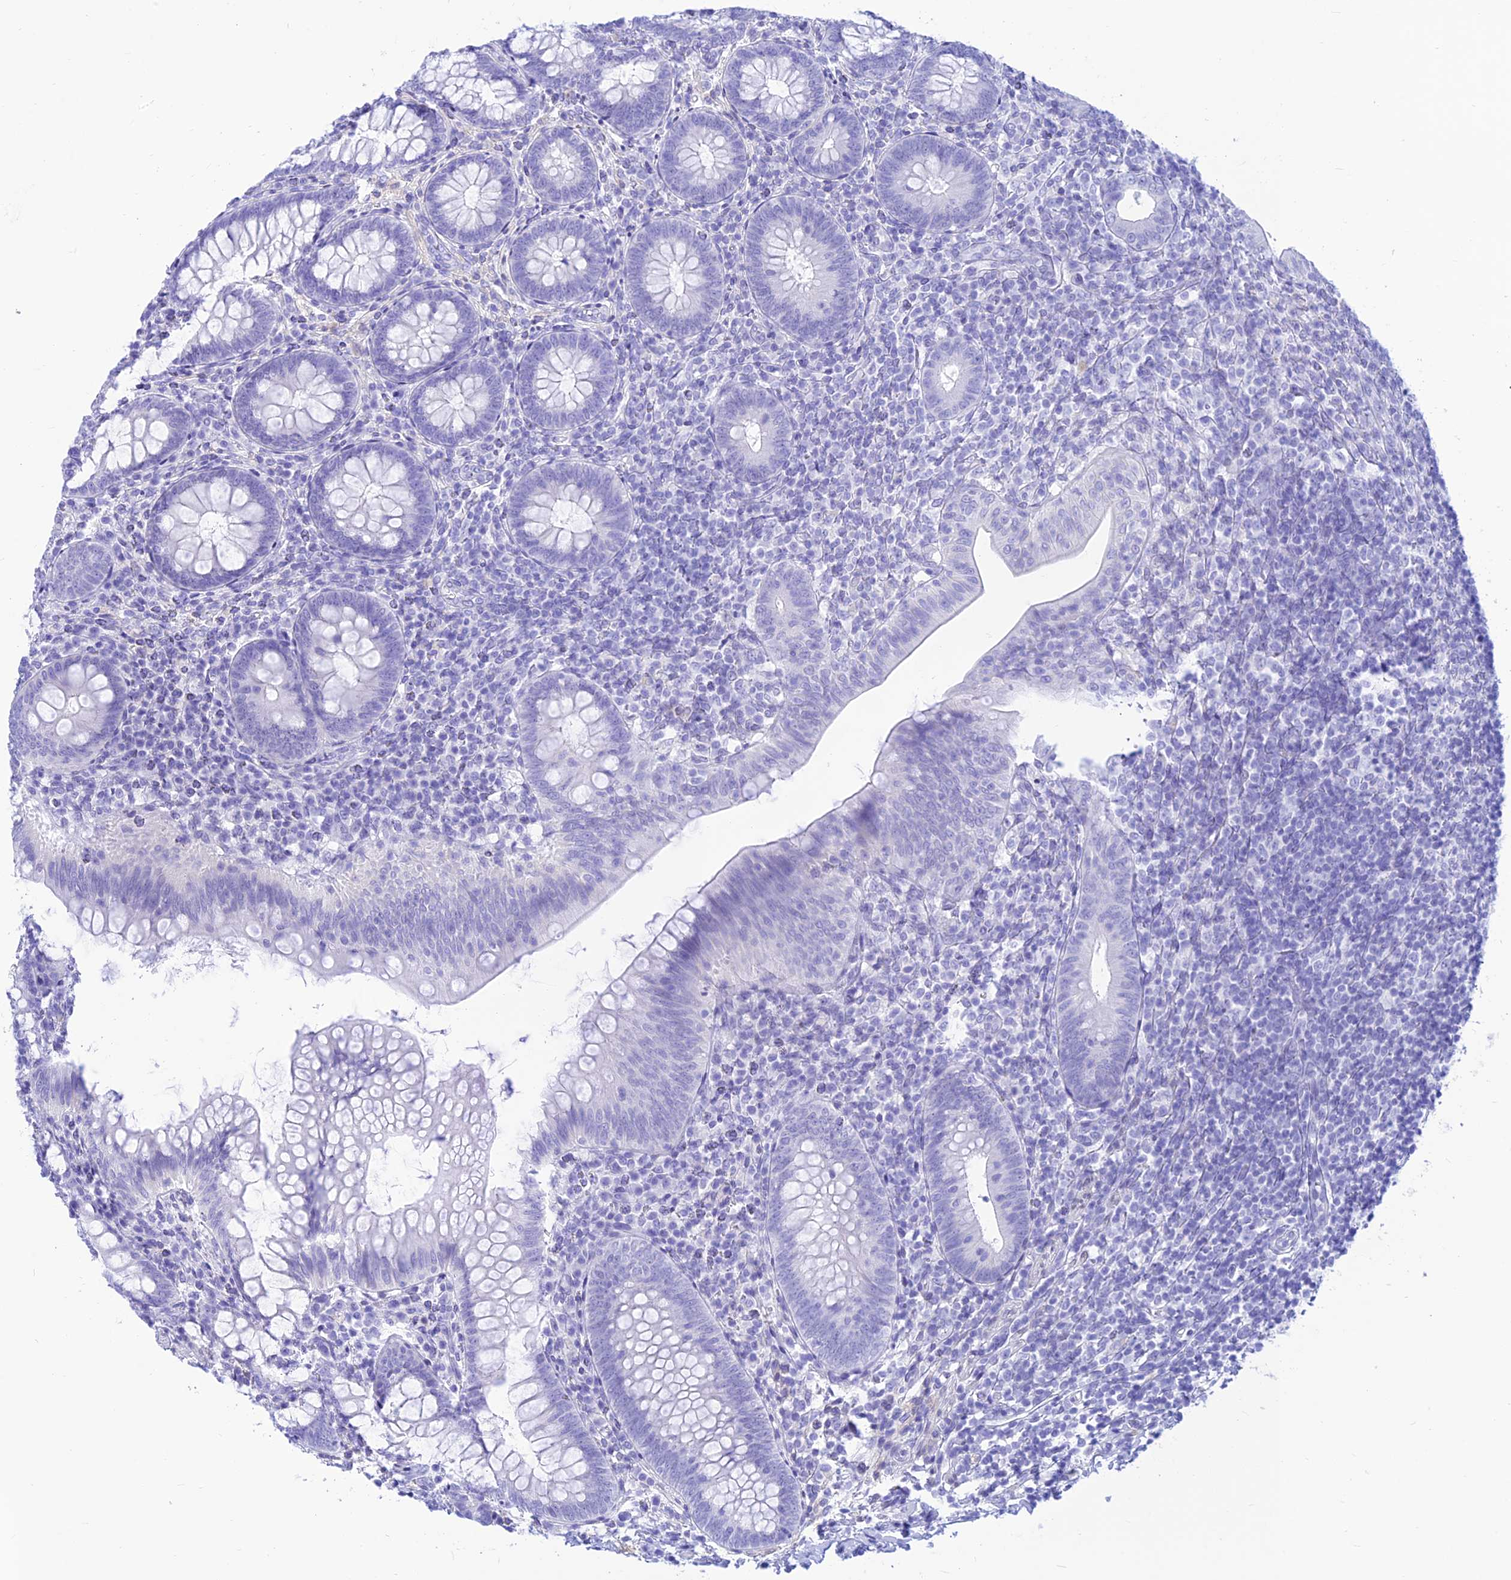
{"staining": {"intensity": "negative", "quantity": "none", "location": "none"}, "tissue": "appendix", "cell_type": "Glandular cells", "image_type": "normal", "snomed": [{"axis": "morphology", "description": "Normal tissue, NOS"}, {"axis": "topography", "description": "Appendix"}], "caption": "IHC image of benign human appendix stained for a protein (brown), which exhibits no positivity in glandular cells.", "gene": "PRNP", "patient": {"sex": "male", "age": 14}}